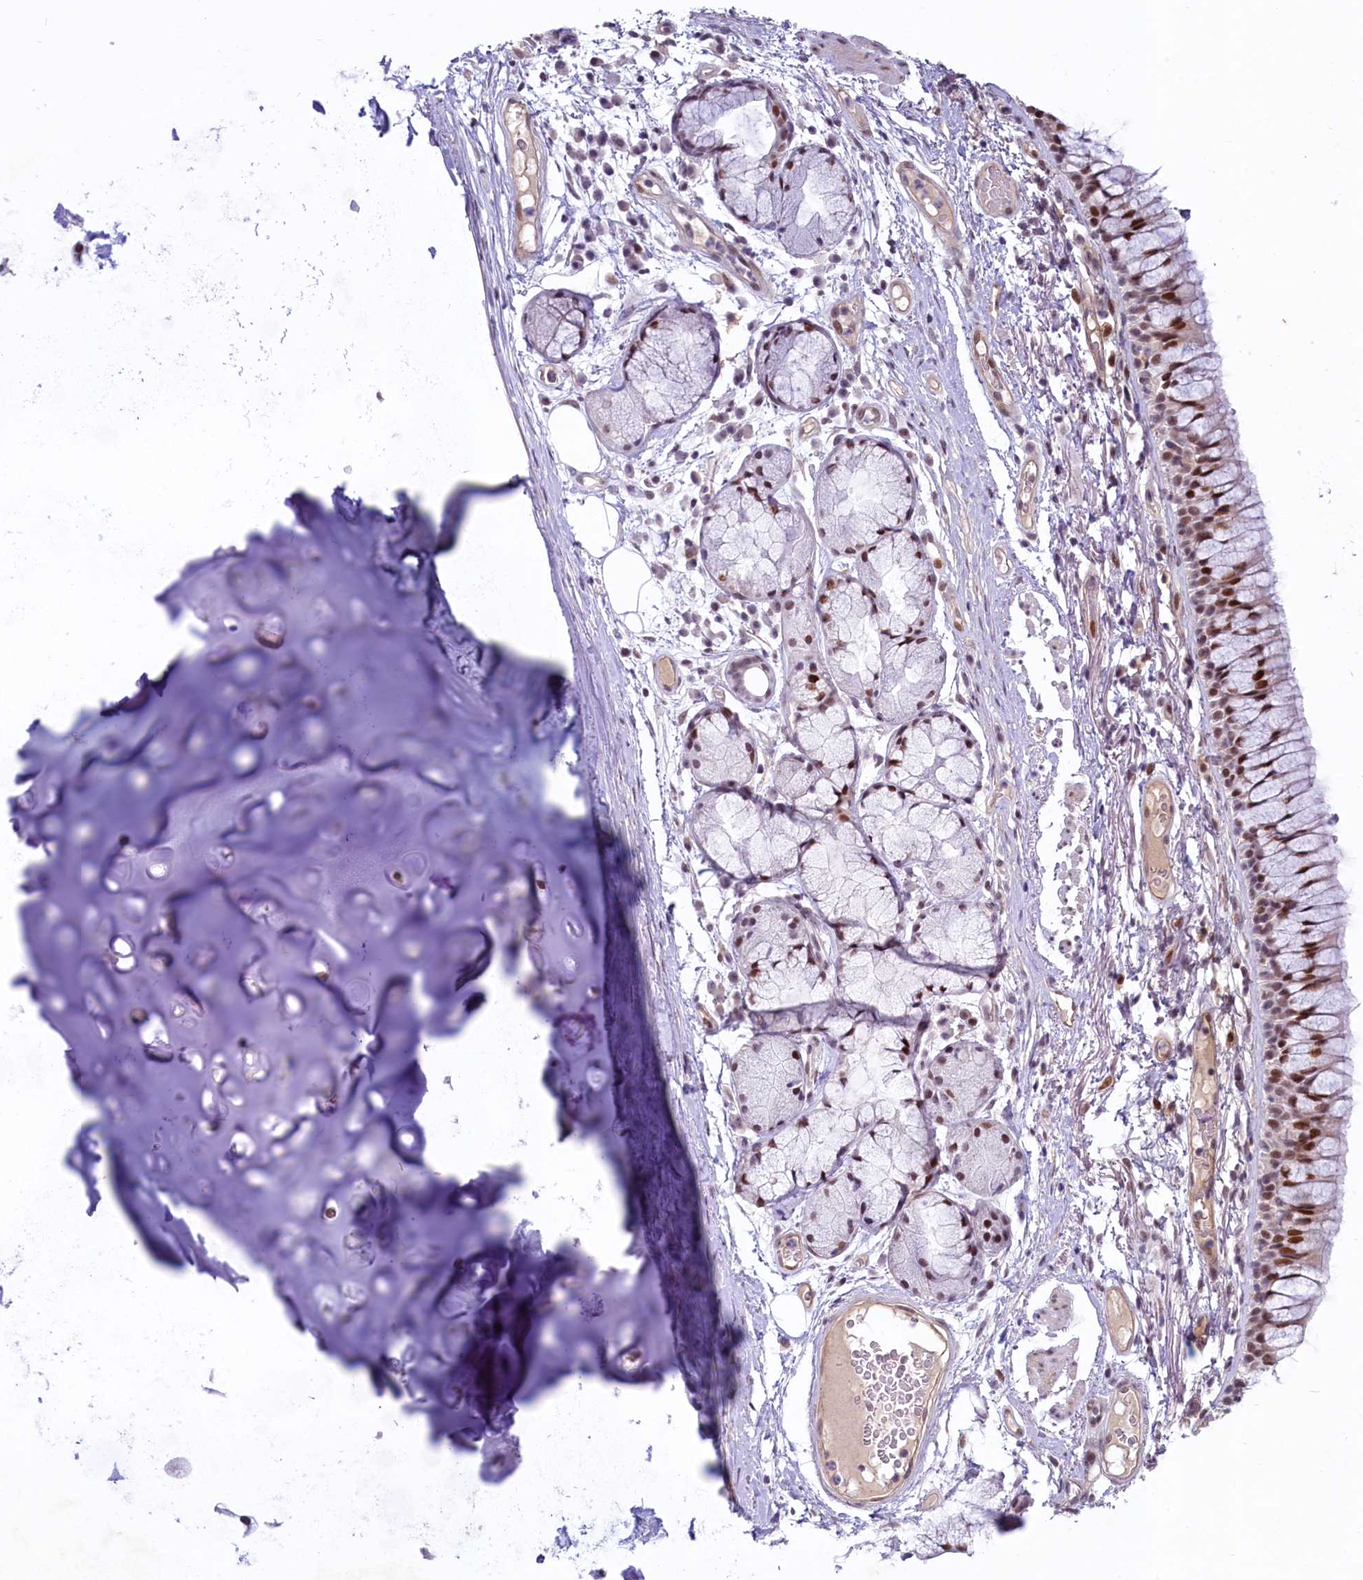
{"staining": {"intensity": "moderate", "quantity": "25%-75%", "location": "nuclear"}, "tissue": "bronchus", "cell_type": "Respiratory epithelial cells", "image_type": "normal", "snomed": [{"axis": "morphology", "description": "Normal tissue, NOS"}, {"axis": "topography", "description": "Cartilage tissue"}, {"axis": "topography", "description": "Bronchus"}], "caption": "Bronchus stained with a protein marker demonstrates moderate staining in respiratory epithelial cells.", "gene": "PROCR", "patient": {"sex": "female", "age": 73}}